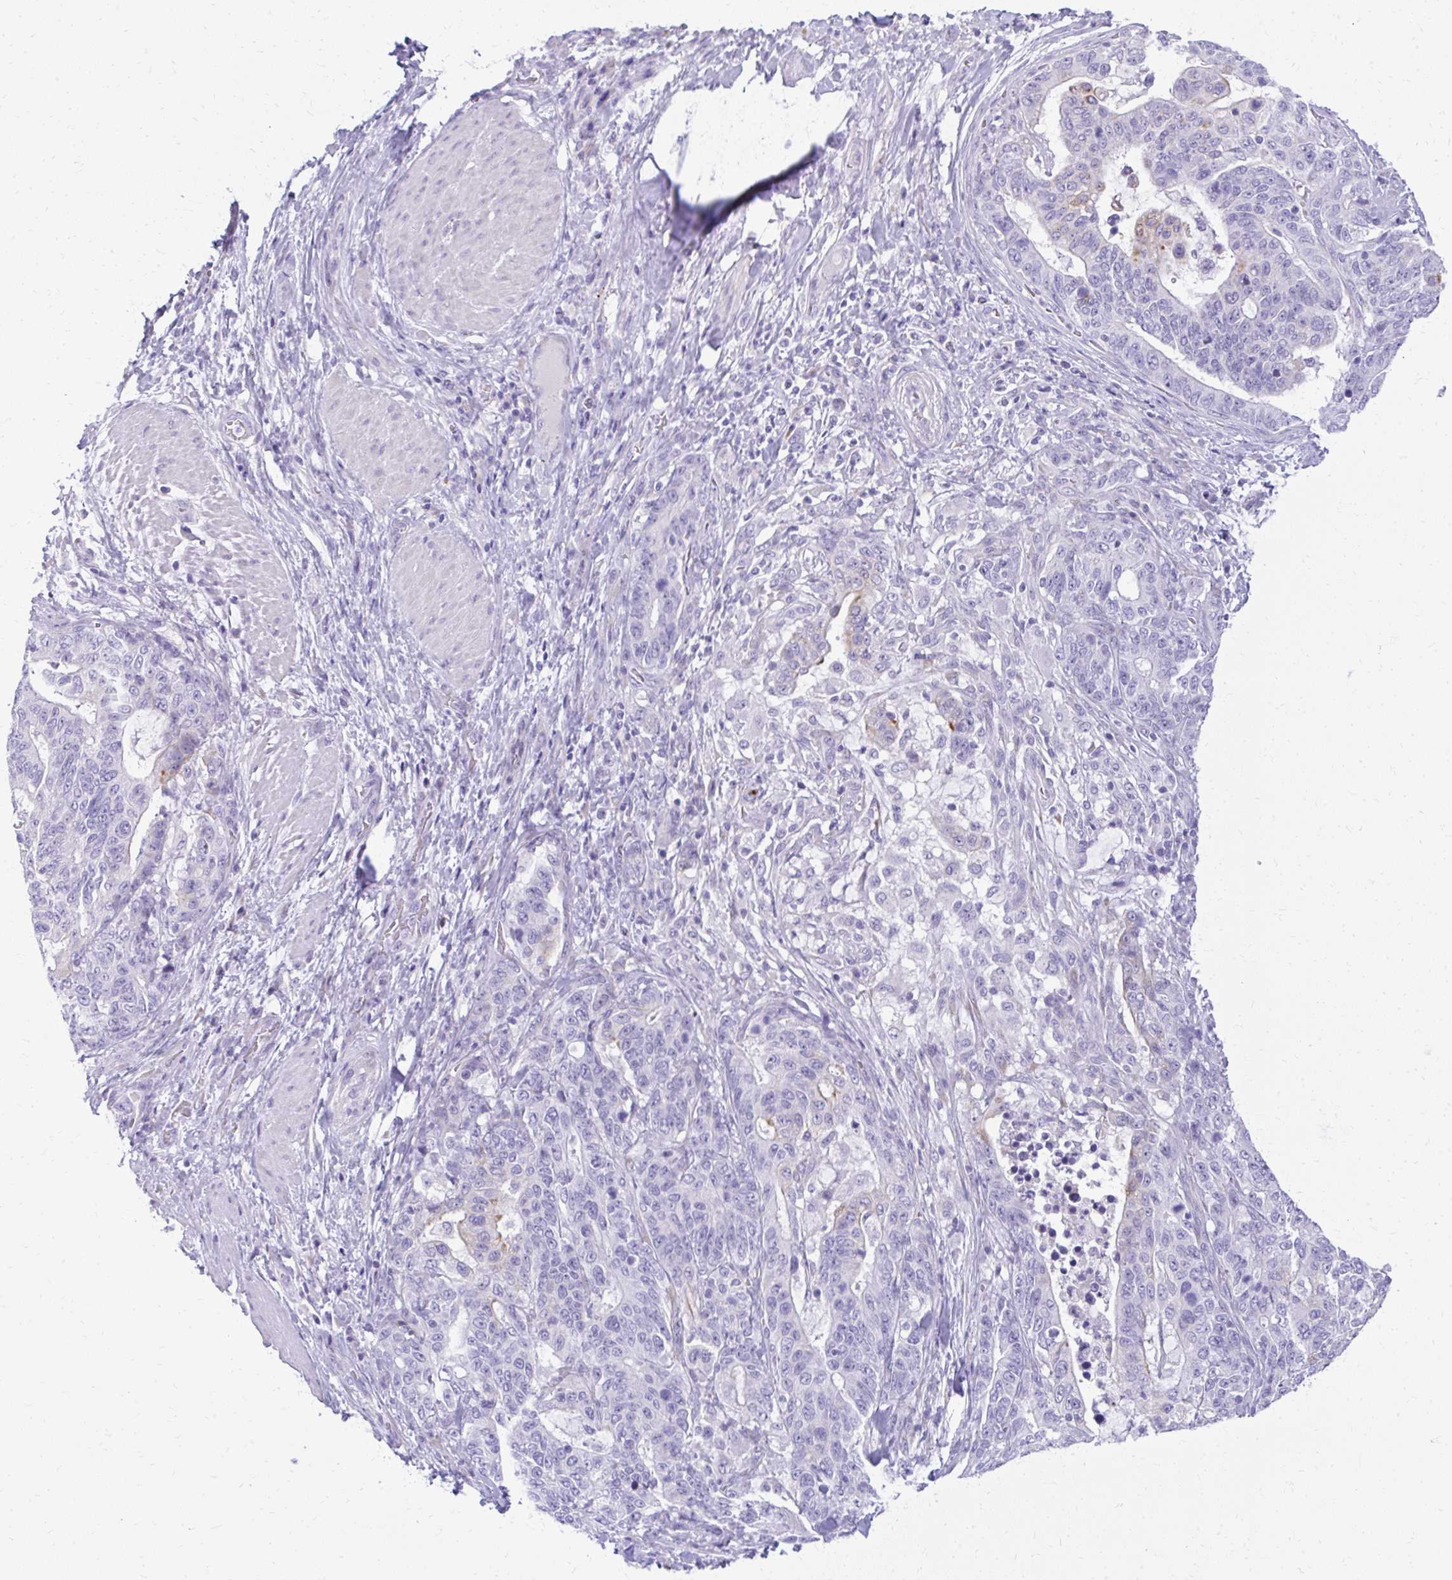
{"staining": {"intensity": "negative", "quantity": "none", "location": "none"}, "tissue": "stomach cancer", "cell_type": "Tumor cells", "image_type": "cancer", "snomed": [{"axis": "morphology", "description": "Normal tissue, NOS"}, {"axis": "morphology", "description": "Adenocarcinoma, NOS"}, {"axis": "topography", "description": "Stomach"}], "caption": "Stomach adenocarcinoma was stained to show a protein in brown. There is no significant positivity in tumor cells.", "gene": "PRAP1", "patient": {"sex": "female", "age": 64}}